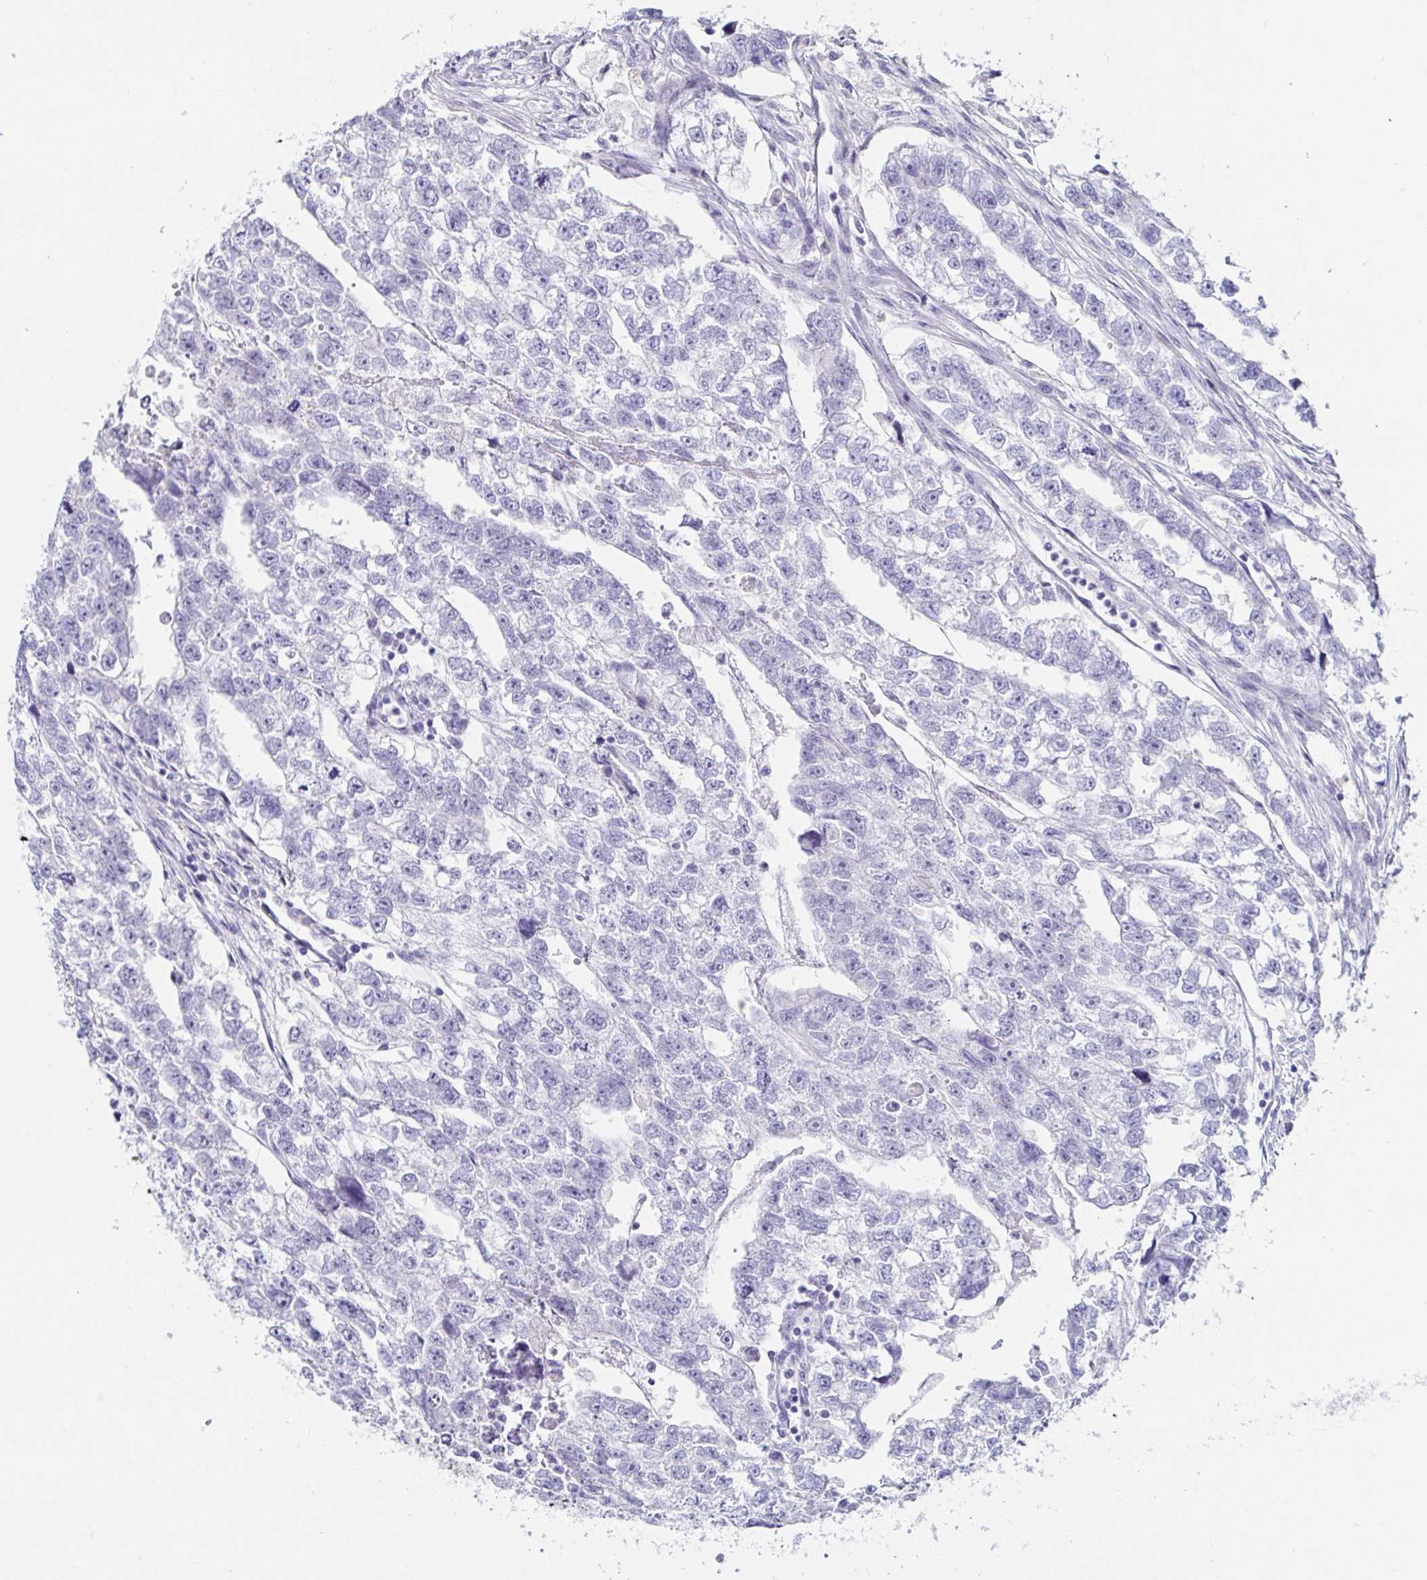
{"staining": {"intensity": "negative", "quantity": "none", "location": "none"}, "tissue": "testis cancer", "cell_type": "Tumor cells", "image_type": "cancer", "snomed": [{"axis": "morphology", "description": "Carcinoma, Embryonal, NOS"}, {"axis": "morphology", "description": "Teratoma, malignant, NOS"}, {"axis": "topography", "description": "Testis"}], "caption": "Immunohistochemistry photomicrograph of neoplastic tissue: human teratoma (malignant) (testis) stained with DAB exhibits no significant protein expression in tumor cells.", "gene": "C4orf17", "patient": {"sex": "male", "age": 44}}